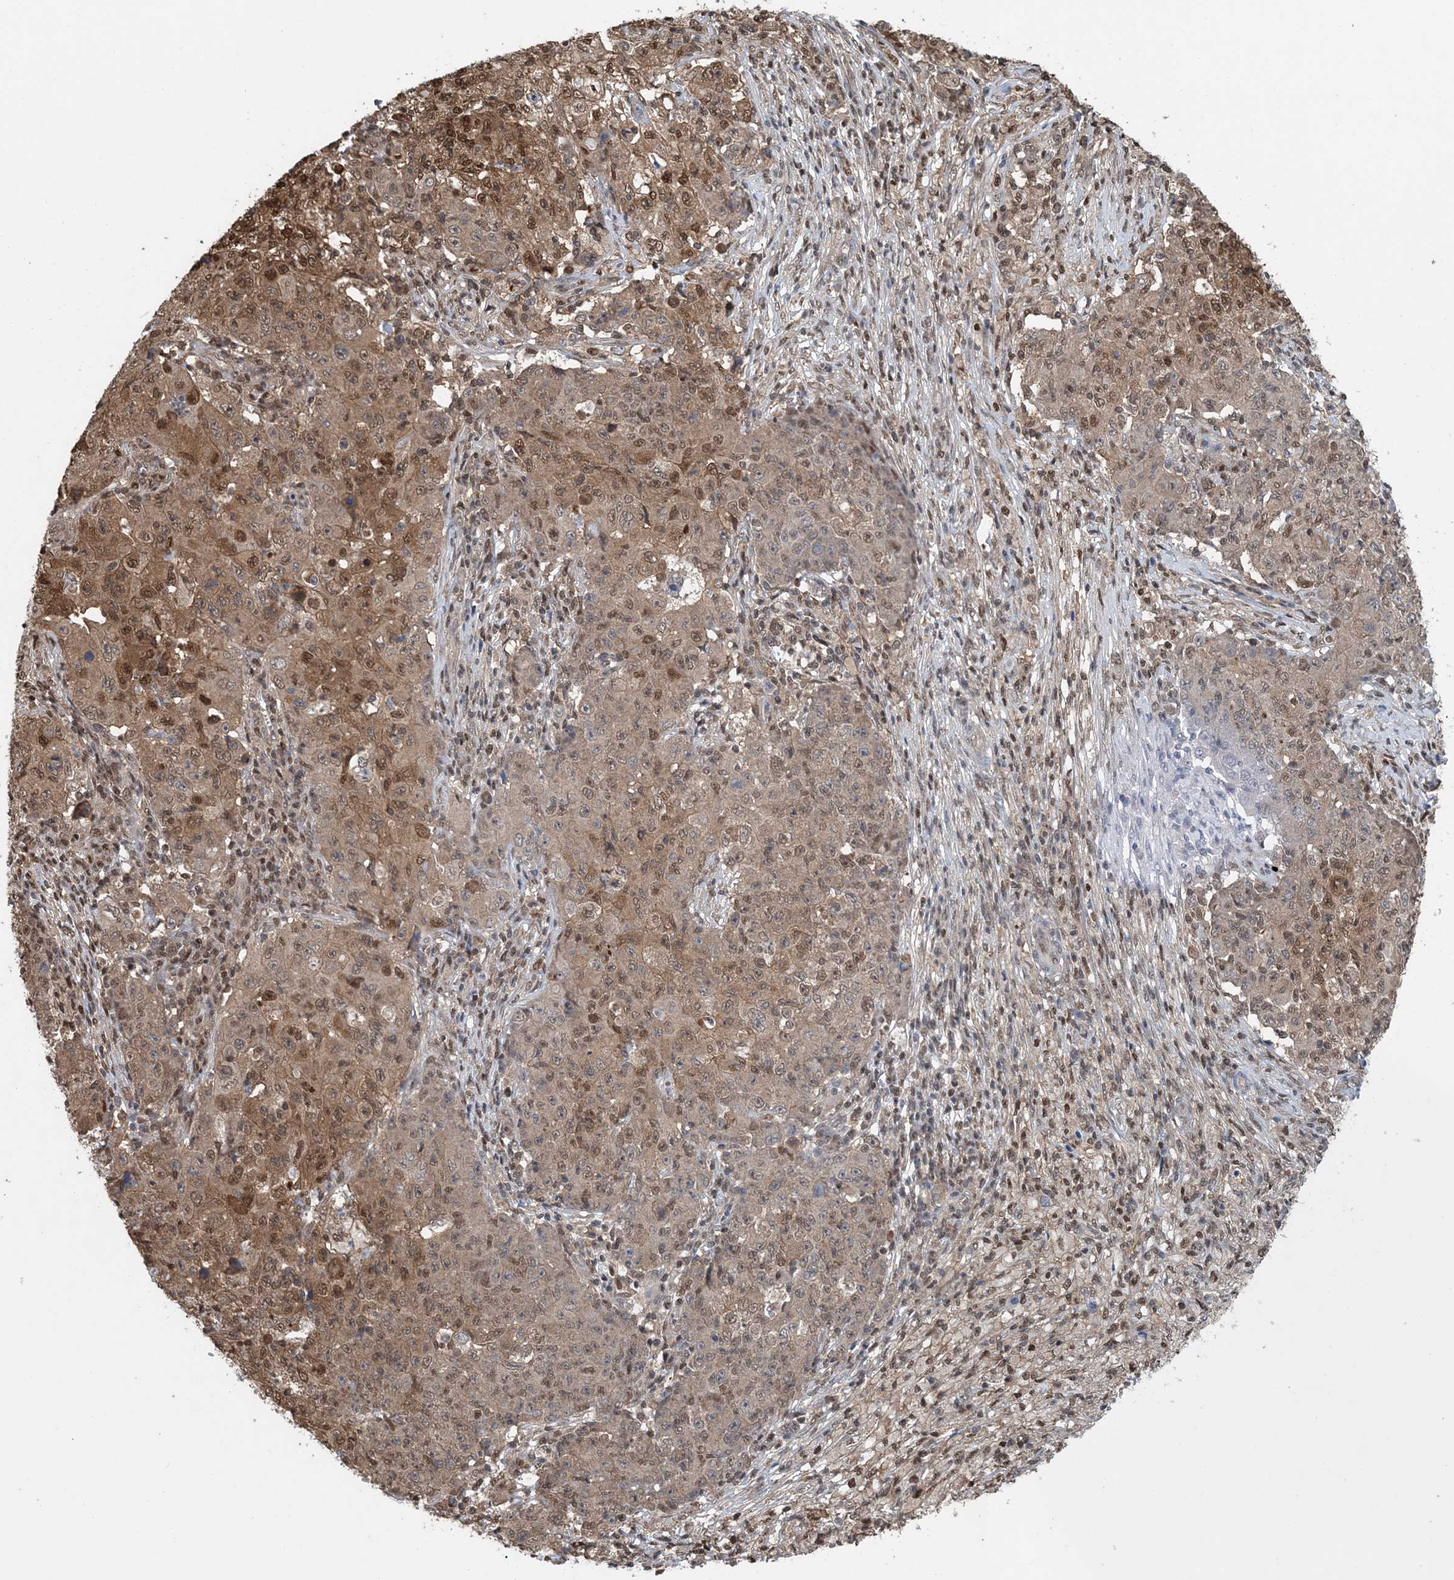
{"staining": {"intensity": "moderate", "quantity": ">75%", "location": "cytoplasmic/membranous,nuclear"}, "tissue": "ovarian cancer", "cell_type": "Tumor cells", "image_type": "cancer", "snomed": [{"axis": "morphology", "description": "Carcinoma, endometroid"}, {"axis": "topography", "description": "Ovary"}], "caption": "Immunohistochemical staining of ovarian endometroid carcinoma reveals medium levels of moderate cytoplasmic/membranous and nuclear staining in about >75% of tumor cells. Immunohistochemistry stains the protein of interest in brown and the nuclei are stained blue.", "gene": "HIKESHI", "patient": {"sex": "female", "age": 42}}